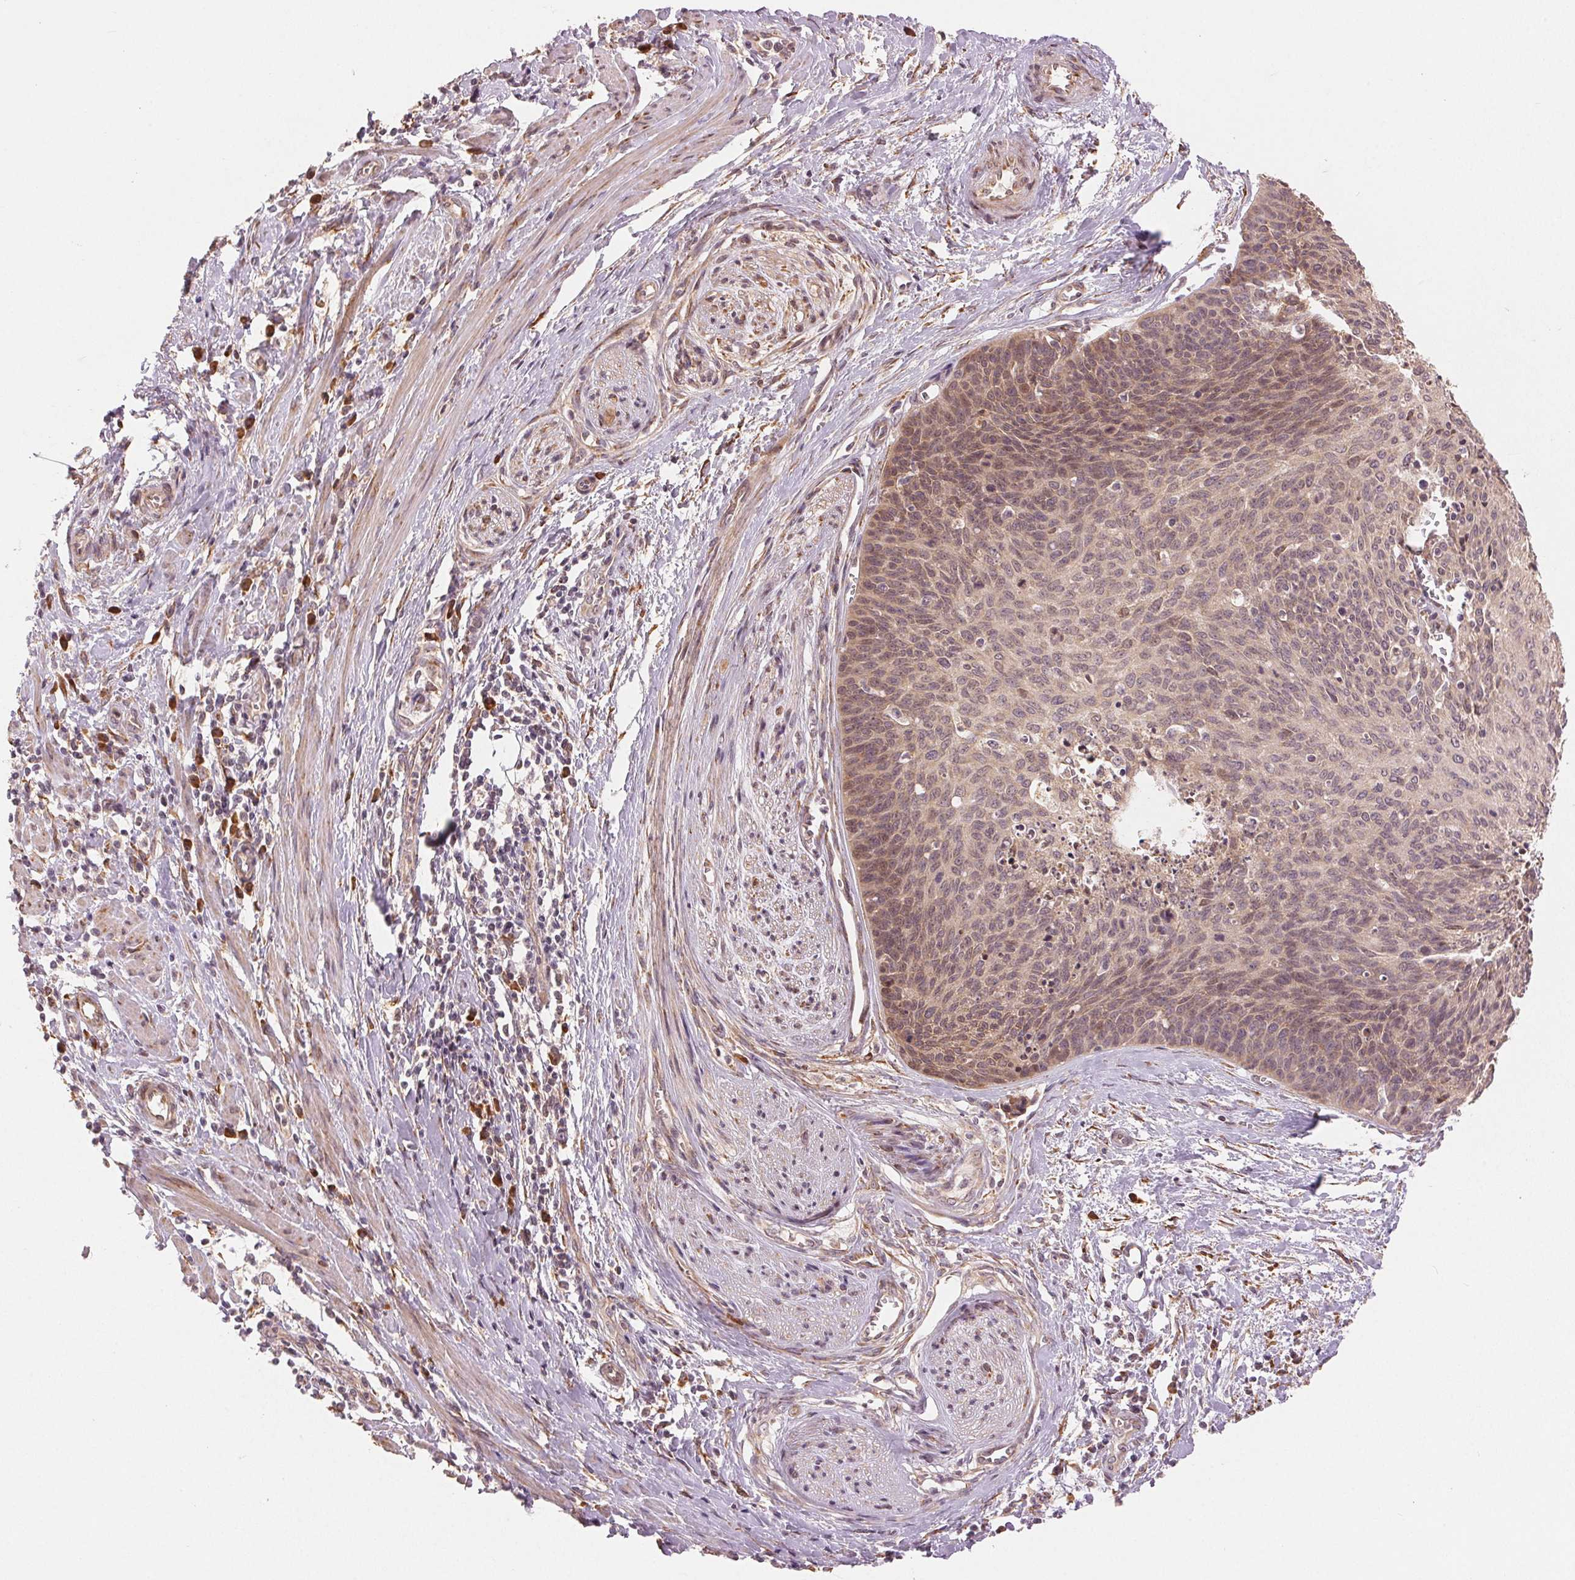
{"staining": {"intensity": "weak", "quantity": "25%-75%", "location": "cytoplasmic/membranous"}, "tissue": "cervical cancer", "cell_type": "Tumor cells", "image_type": "cancer", "snomed": [{"axis": "morphology", "description": "Squamous cell carcinoma, NOS"}, {"axis": "topography", "description": "Cervix"}], "caption": "Weak cytoplasmic/membranous expression is seen in about 25%-75% of tumor cells in cervical cancer.", "gene": "SLC20A1", "patient": {"sex": "female", "age": 55}}